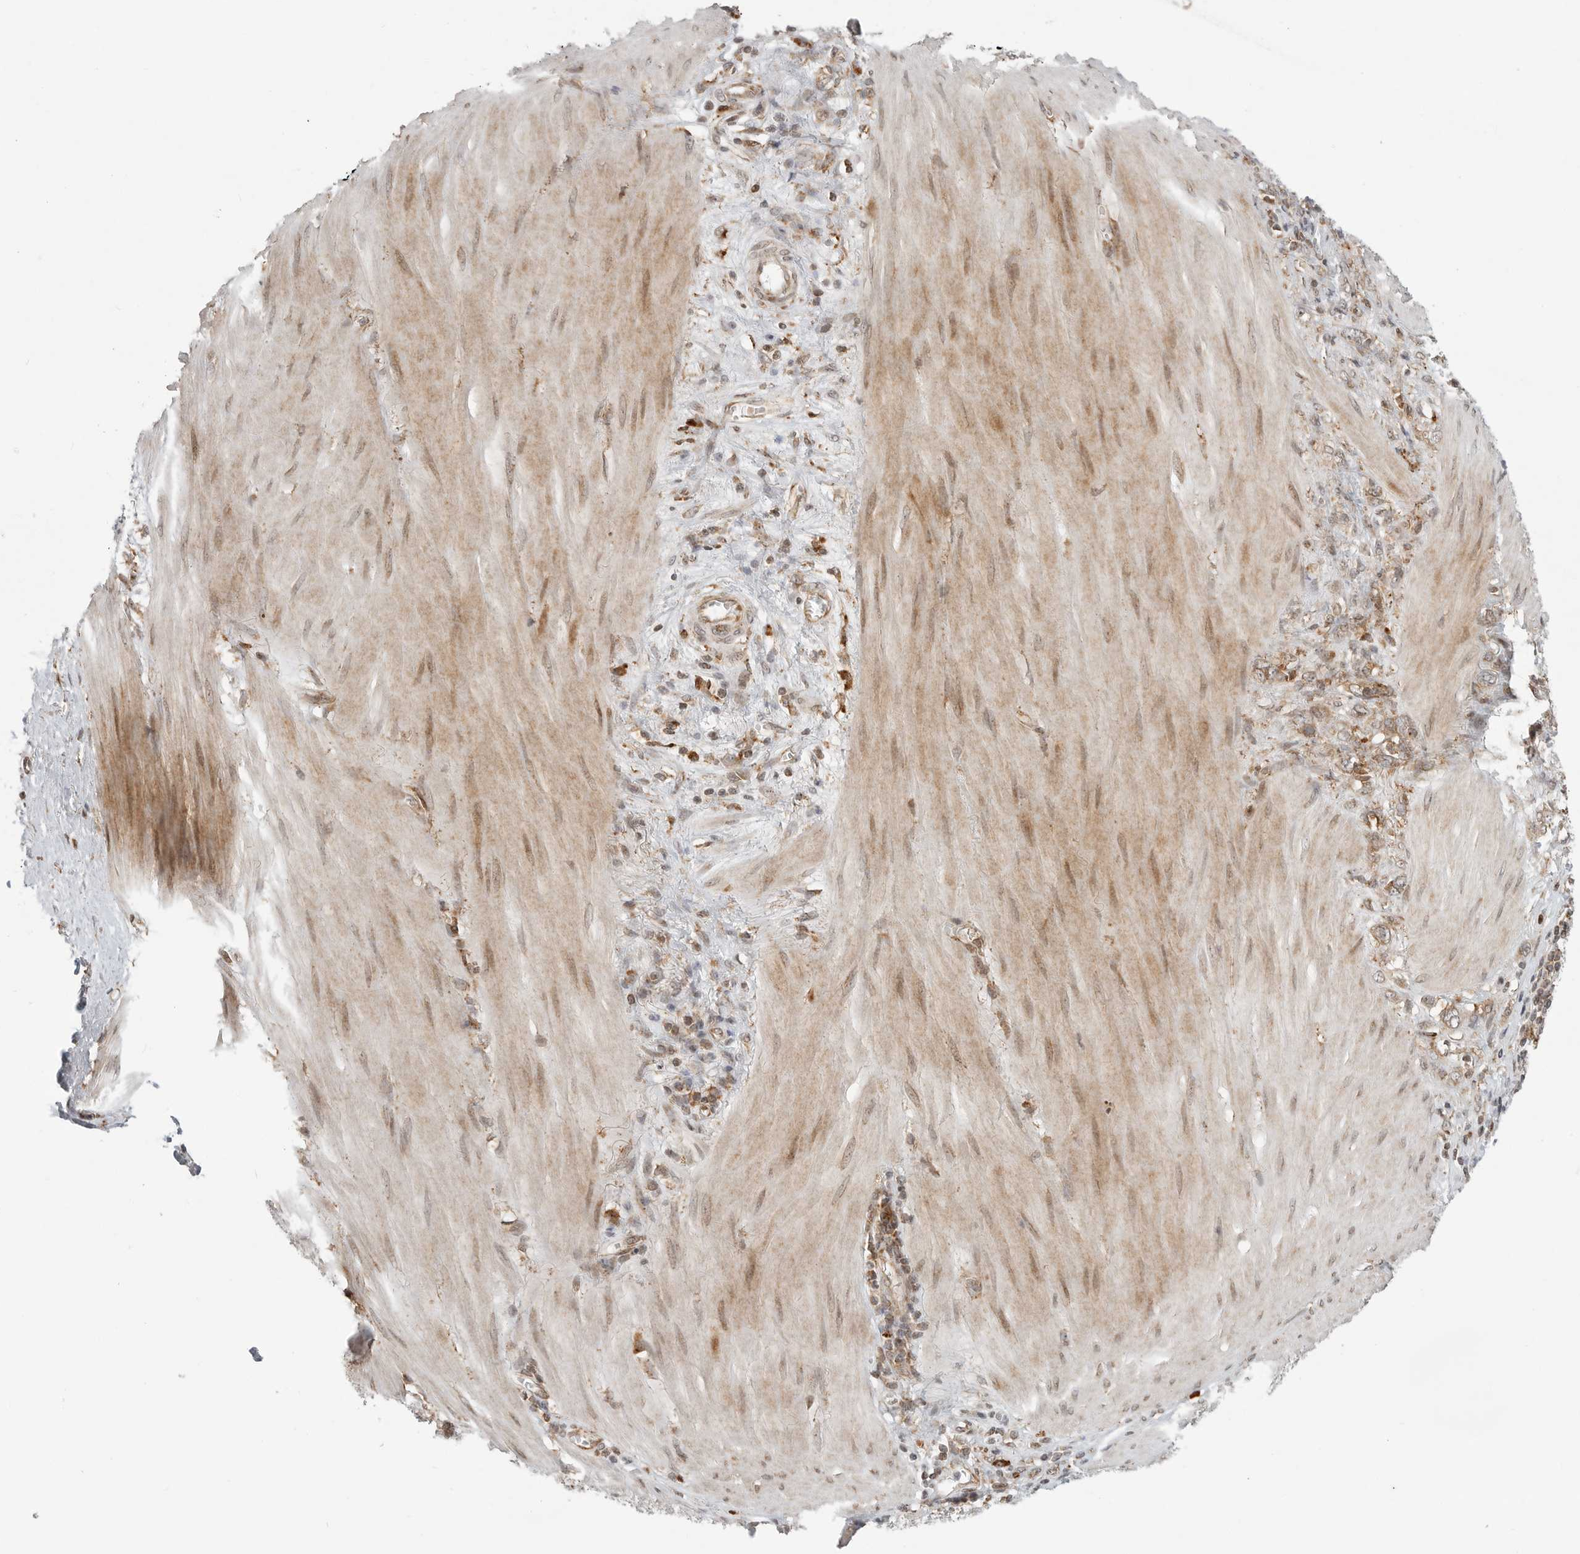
{"staining": {"intensity": "moderate", "quantity": ">75%", "location": "cytoplasmic/membranous"}, "tissue": "stomach cancer", "cell_type": "Tumor cells", "image_type": "cancer", "snomed": [{"axis": "morphology", "description": "Adenocarcinoma, NOS"}, {"axis": "topography", "description": "Stomach"}], "caption": "Brown immunohistochemical staining in human stomach cancer displays moderate cytoplasmic/membranous expression in about >75% of tumor cells.", "gene": "IDUA", "patient": {"sex": "female", "age": 76}}